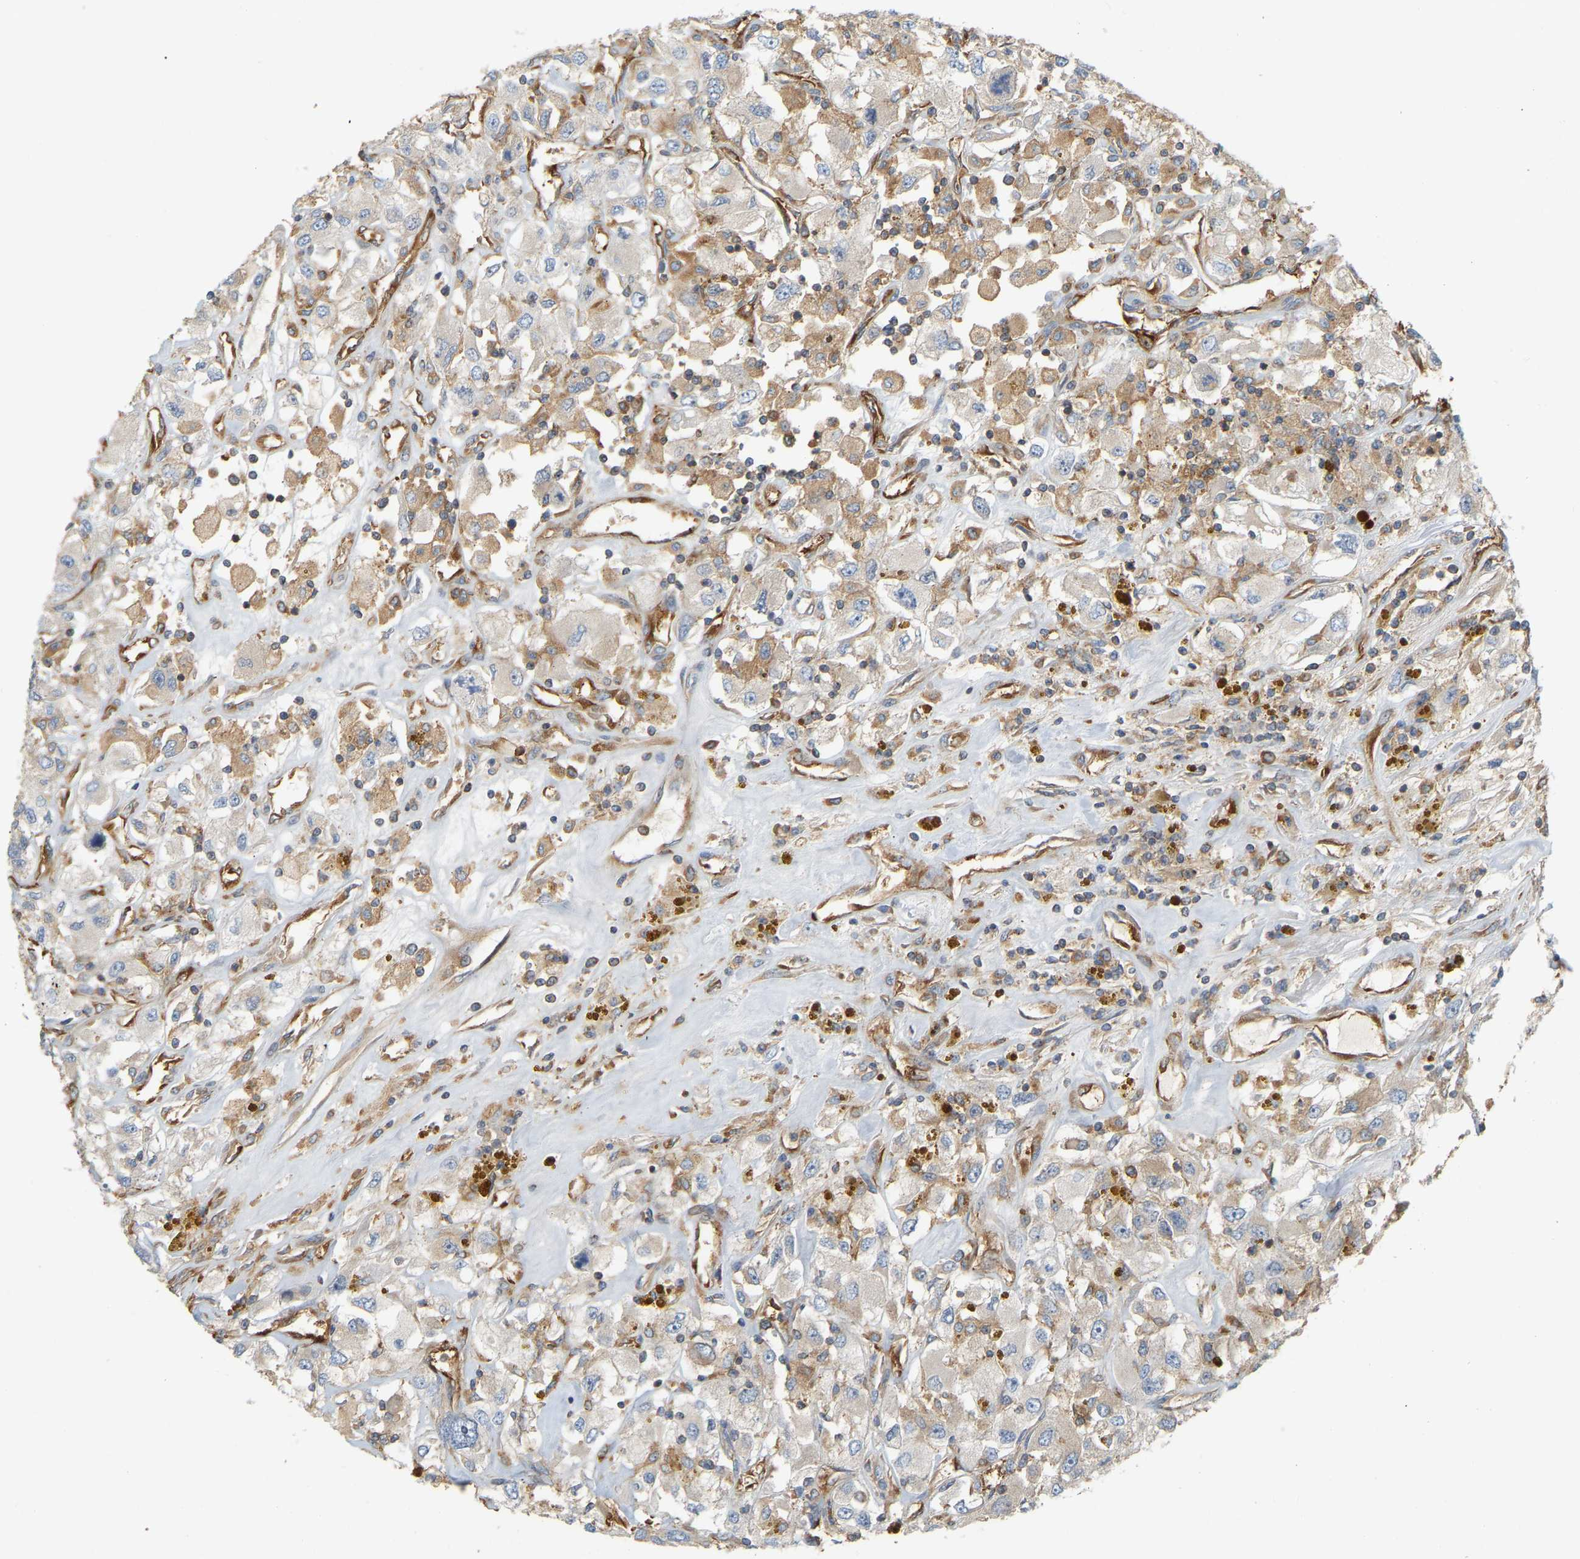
{"staining": {"intensity": "moderate", "quantity": "<25%", "location": "cytoplasmic/membranous"}, "tissue": "renal cancer", "cell_type": "Tumor cells", "image_type": "cancer", "snomed": [{"axis": "morphology", "description": "Adenocarcinoma, NOS"}, {"axis": "topography", "description": "Kidney"}], "caption": "Protein positivity by immunohistochemistry (IHC) demonstrates moderate cytoplasmic/membranous staining in about <25% of tumor cells in adenocarcinoma (renal). (brown staining indicates protein expression, while blue staining denotes nuclei).", "gene": "AKAP13", "patient": {"sex": "female", "age": 52}}